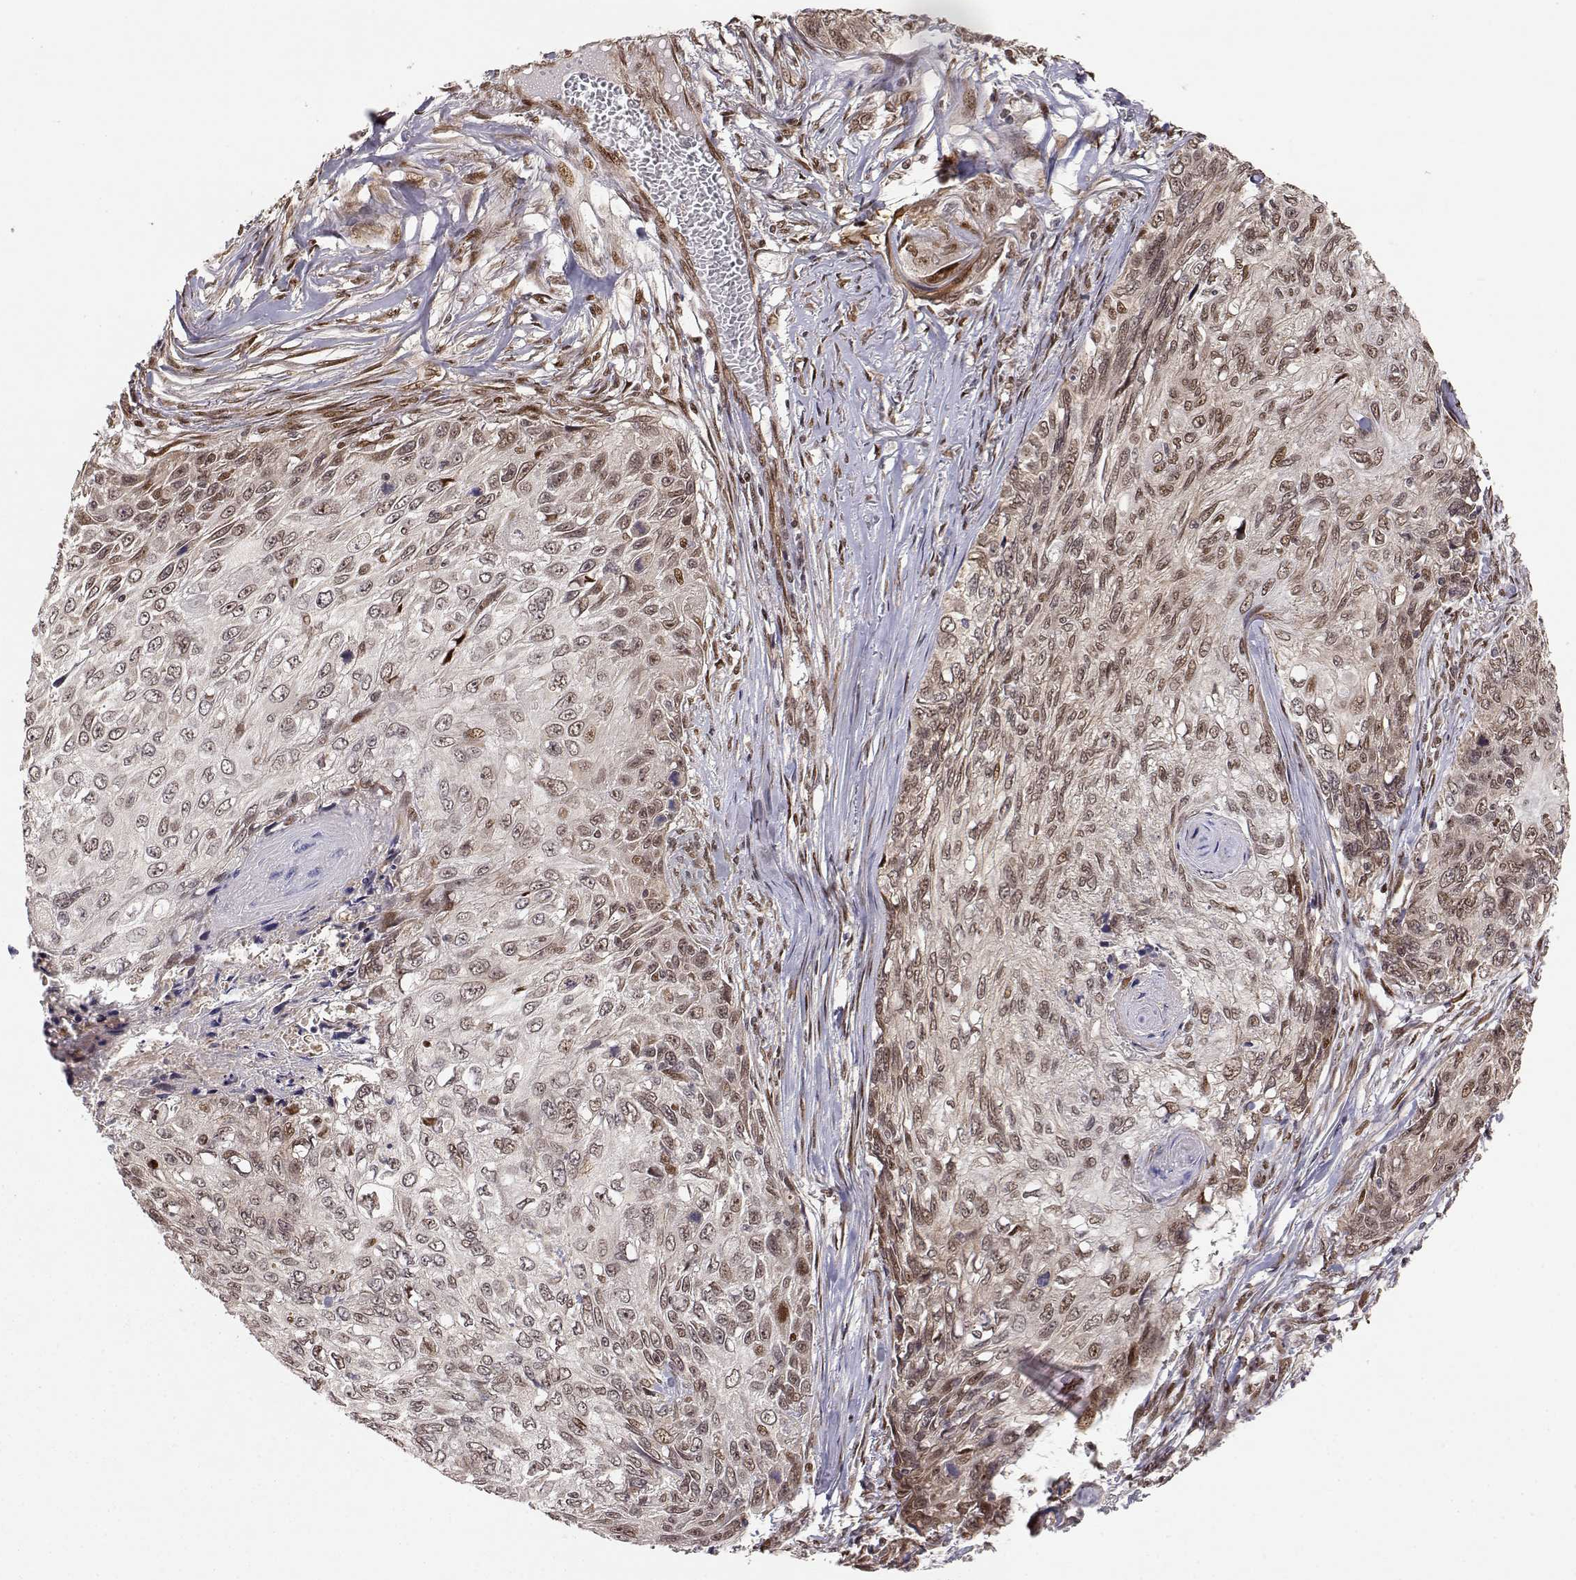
{"staining": {"intensity": "weak", "quantity": "<25%", "location": "cytoplasmic/membranous,nuclear"}, "tissue": "skin cancer", "cell_type": "Tumor cells", "image_type": "cancer", "snomed": [{"axis": "morphology", "description": "Squamous cell carcinoma, NOS"}, {"axis": "topography", "description": "Skin"}], "caption": "Micrograph shows no protein expression in tumor cells of skin cancer tissue.", "gene": "BRCA1", "patient": {"sex": "male", "age": 92}}